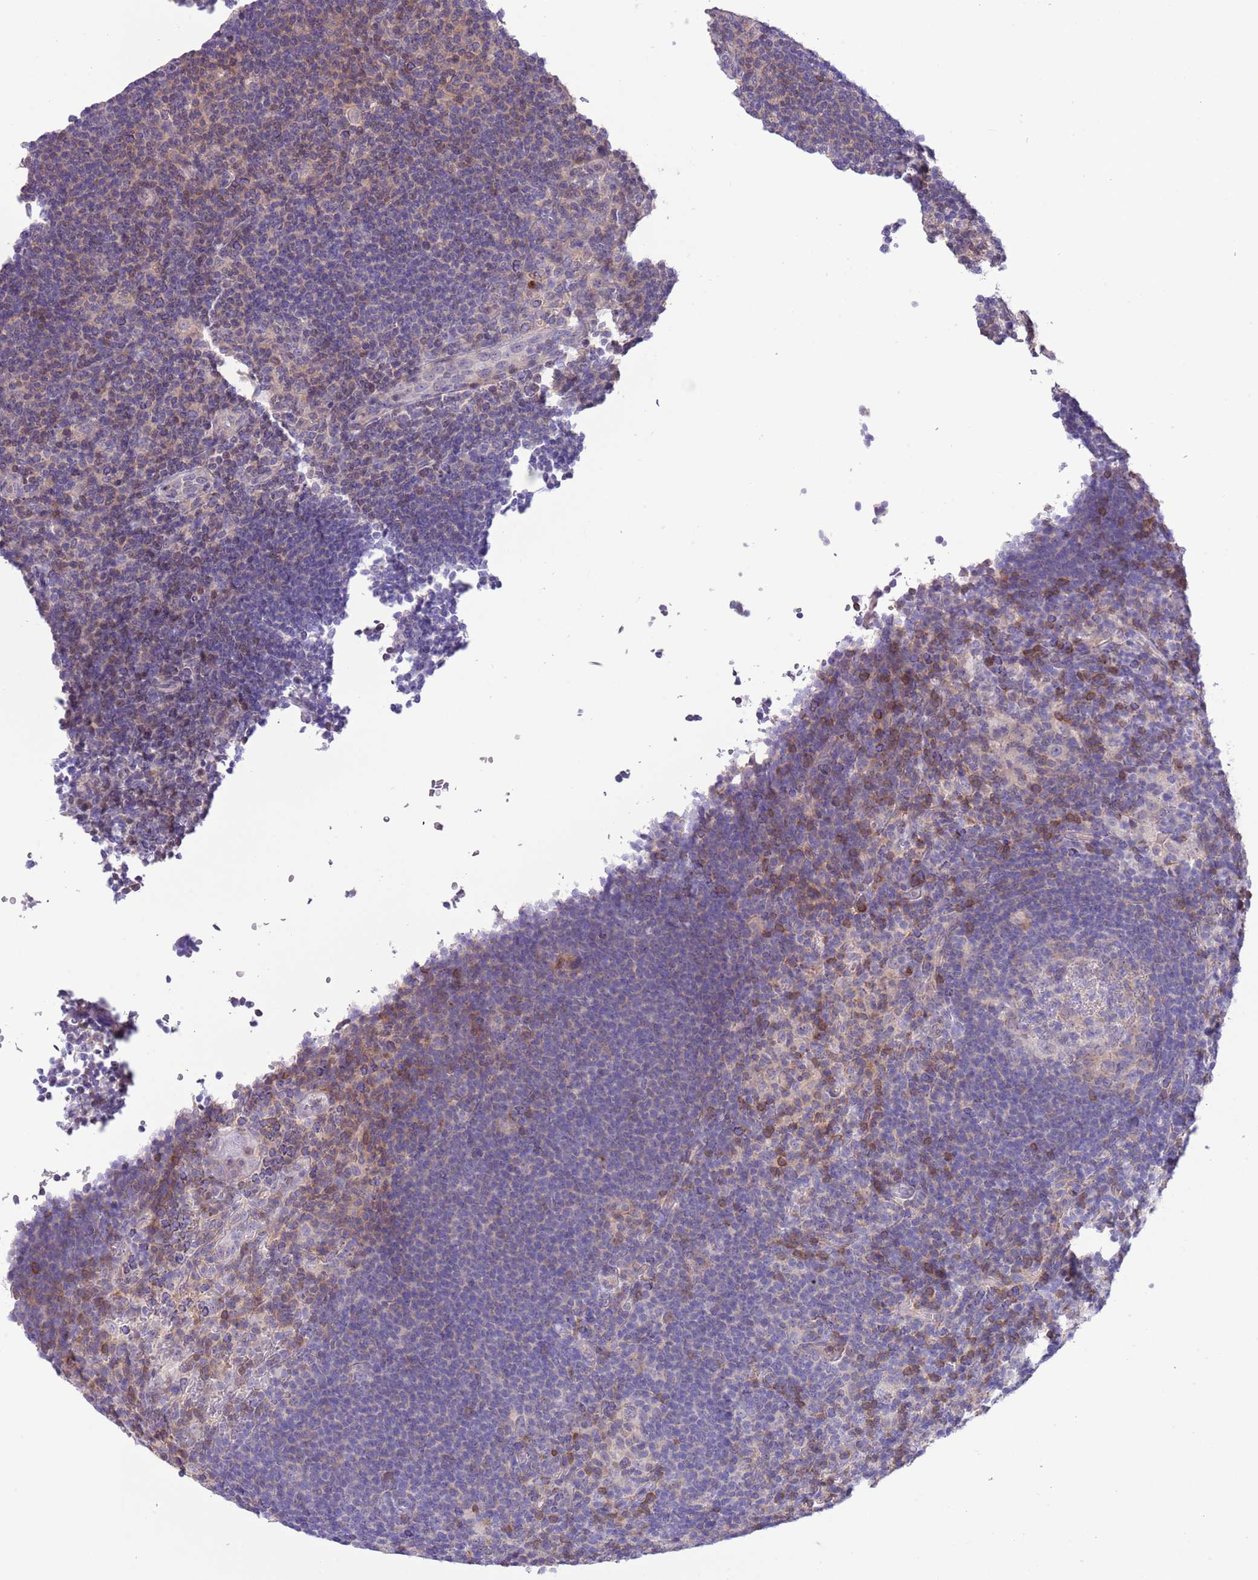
{"staining": {"intensity": "negative", "quantity": "none", "location": "none"}, "tissue": "lymphoma", "cell_type": "Tumor cells", "image_type": "cancer", "snomed": [{"axis": "morphology", "description": "Hodgkin's disease, NOS"}, {"axis": "topography", "description": "Lymph node"}], "caption": "This photomicrograph is of lymphoma stained with immunohistochemistry to label a protein in brown with the nuclei are counter-stained blue. There is no expression in tumor cells.", "gene": "PRR32", "patient": {"sex": "female", "age": 57}}